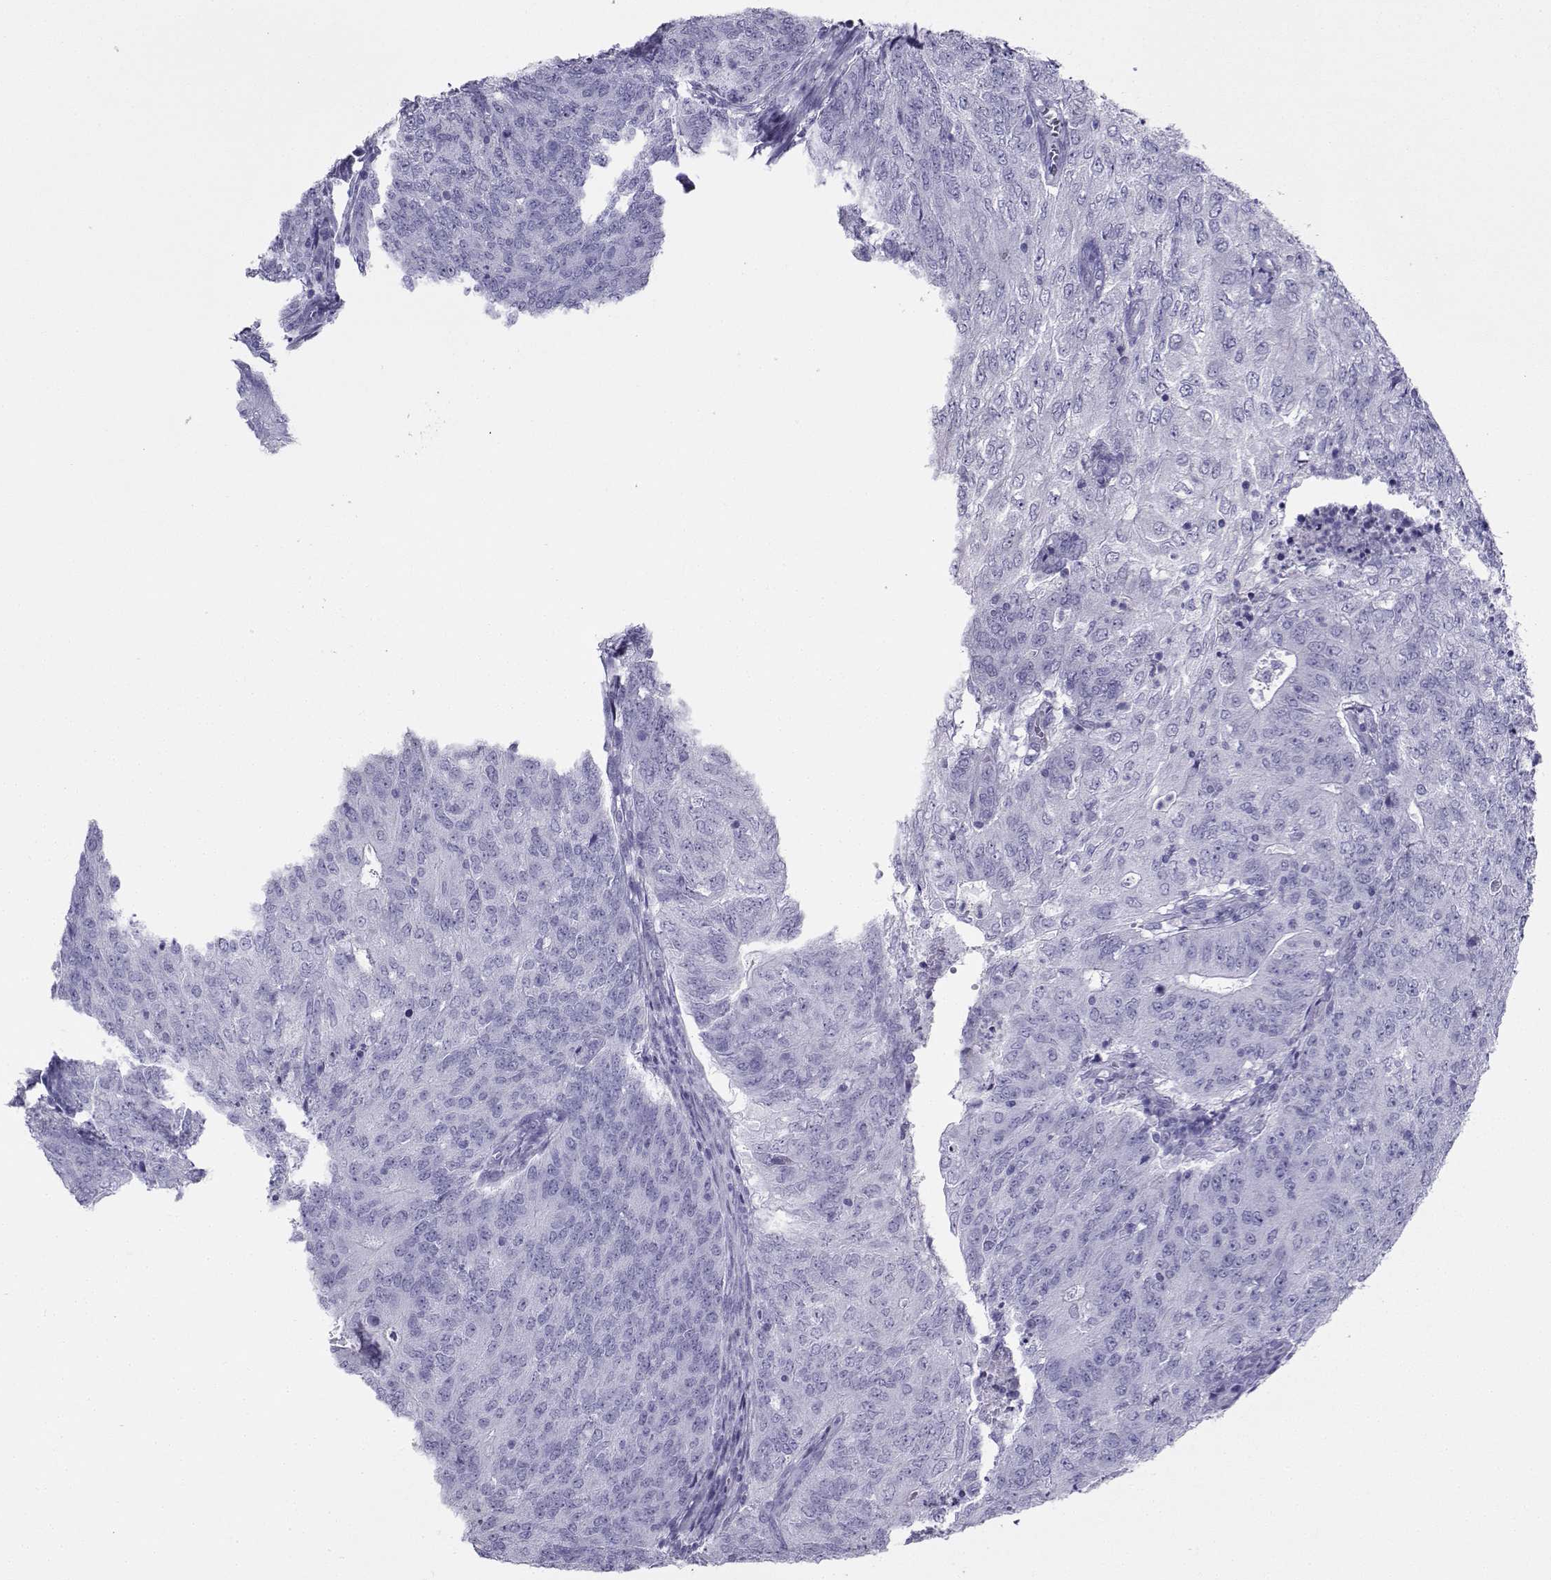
{"staining": {"intensity": "negative", "quantity": "none", "location": "none"}, "tissue": "endometrial cancer", "cell_type": "Tumor cells", "image_type": "cancer", "snomed": [{"axis": "morphology", "description": "Adenocarcinoma, NOS"}, {"axis": "topography", "description": "Endometrium"}], "caption": "Tumor cells show no significant staining in endometrial cancer. Brightfield microscopy of immunohistochemistry stained with DAB (3,3'-diaminobenzidine) (brown) and hematoxylin (blue), captured at high magnification.", "gene": "CD109", "patient": {"sex": "female", "age": 82}}